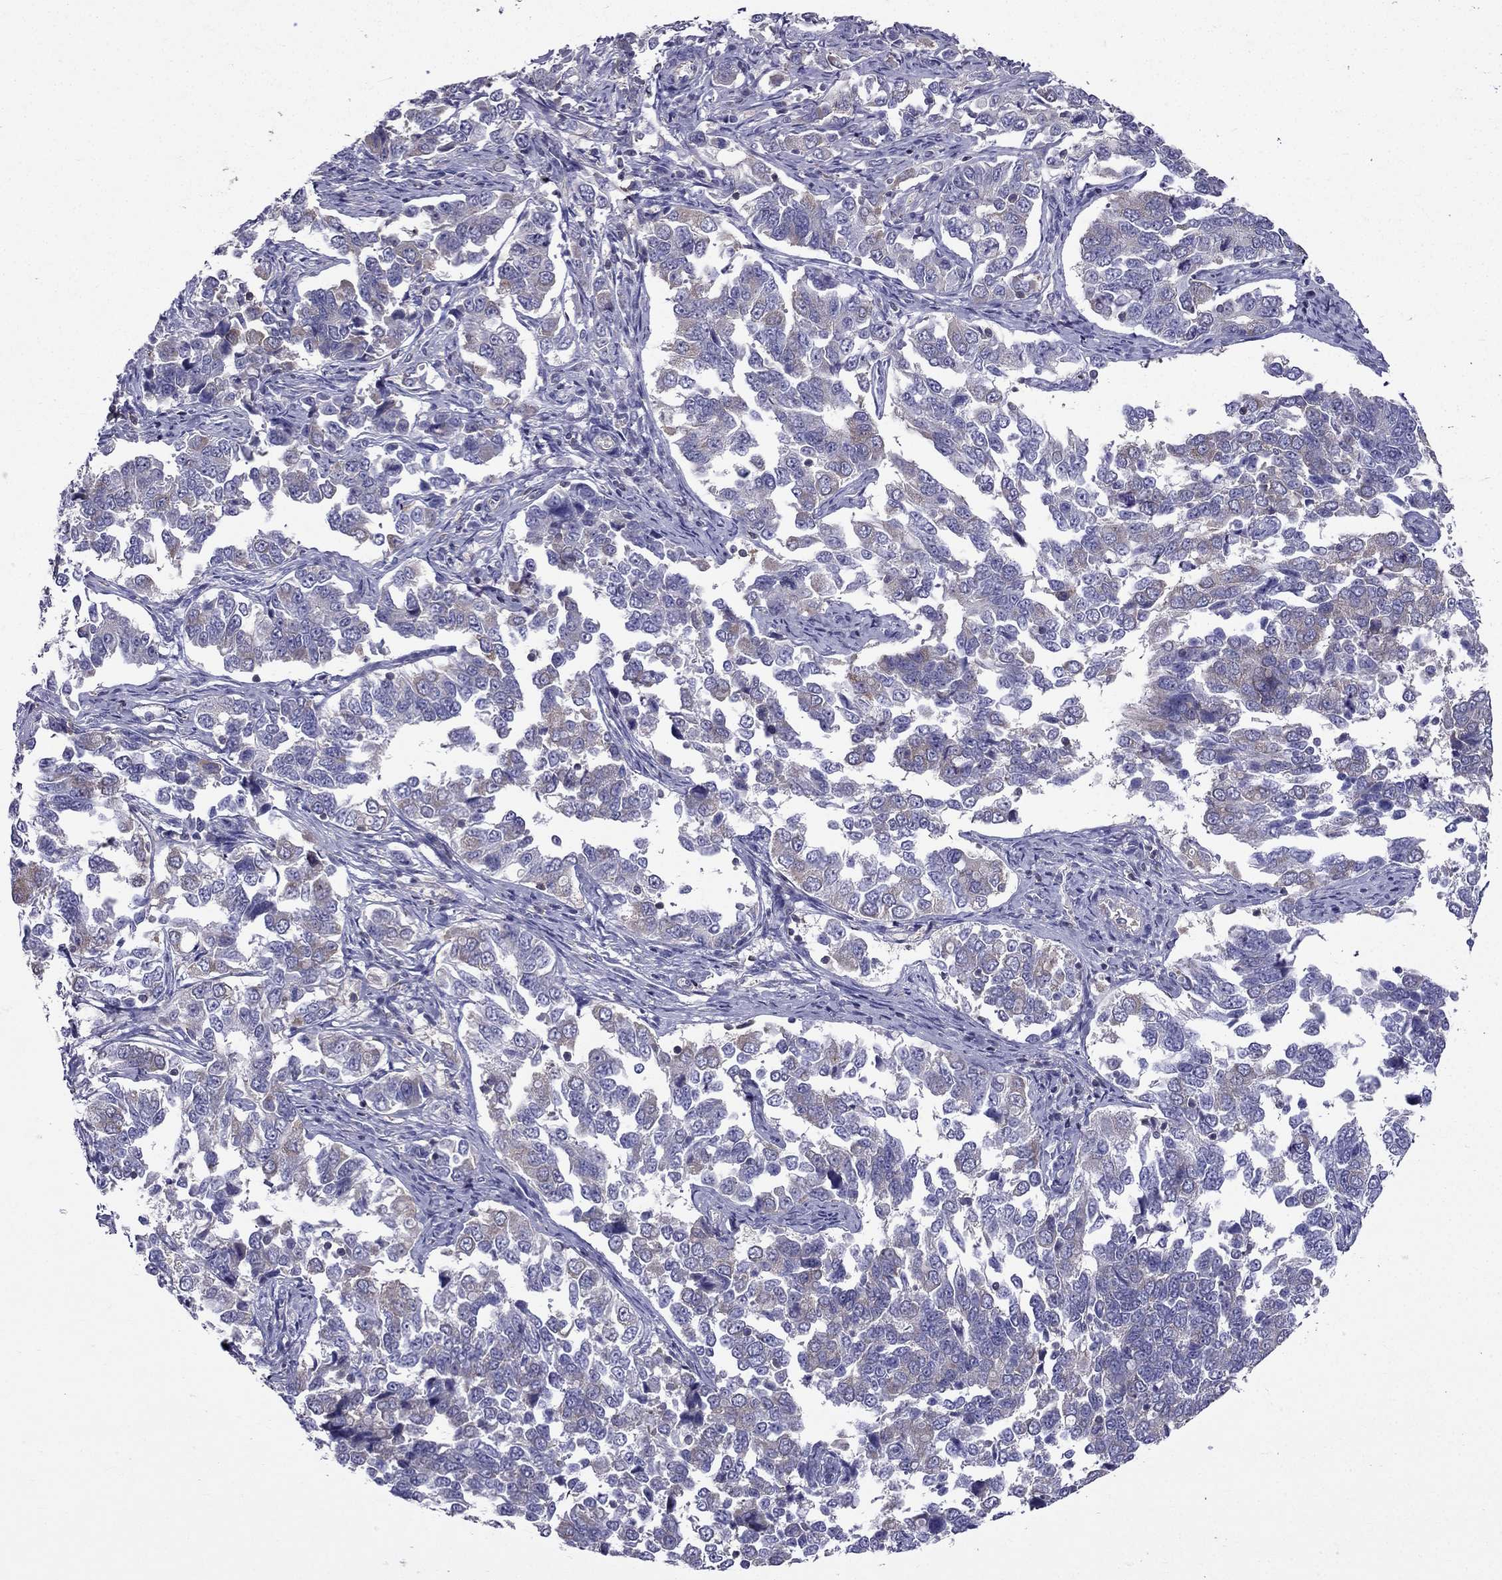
{"staining": {"intensity": "weak", "quantity": "<25%", "location": "cytoplasmic/membranous"}, "tissue": "endometrial cancer", "cell_type": "Tumor cells", "image_type": "cancer", "snomed": [{"axis": "morphology", "description": "Adenocarcinoma, NOS"}, {"axis": "topography", "description": "Endometrium"}], "caption": "Immunohistochemical staining of adenocarcinoma (endometrial) reveals no significant expression in tumor cells.", "gene": "AAK1", "patient": {"sex": "female", "age": 43}}